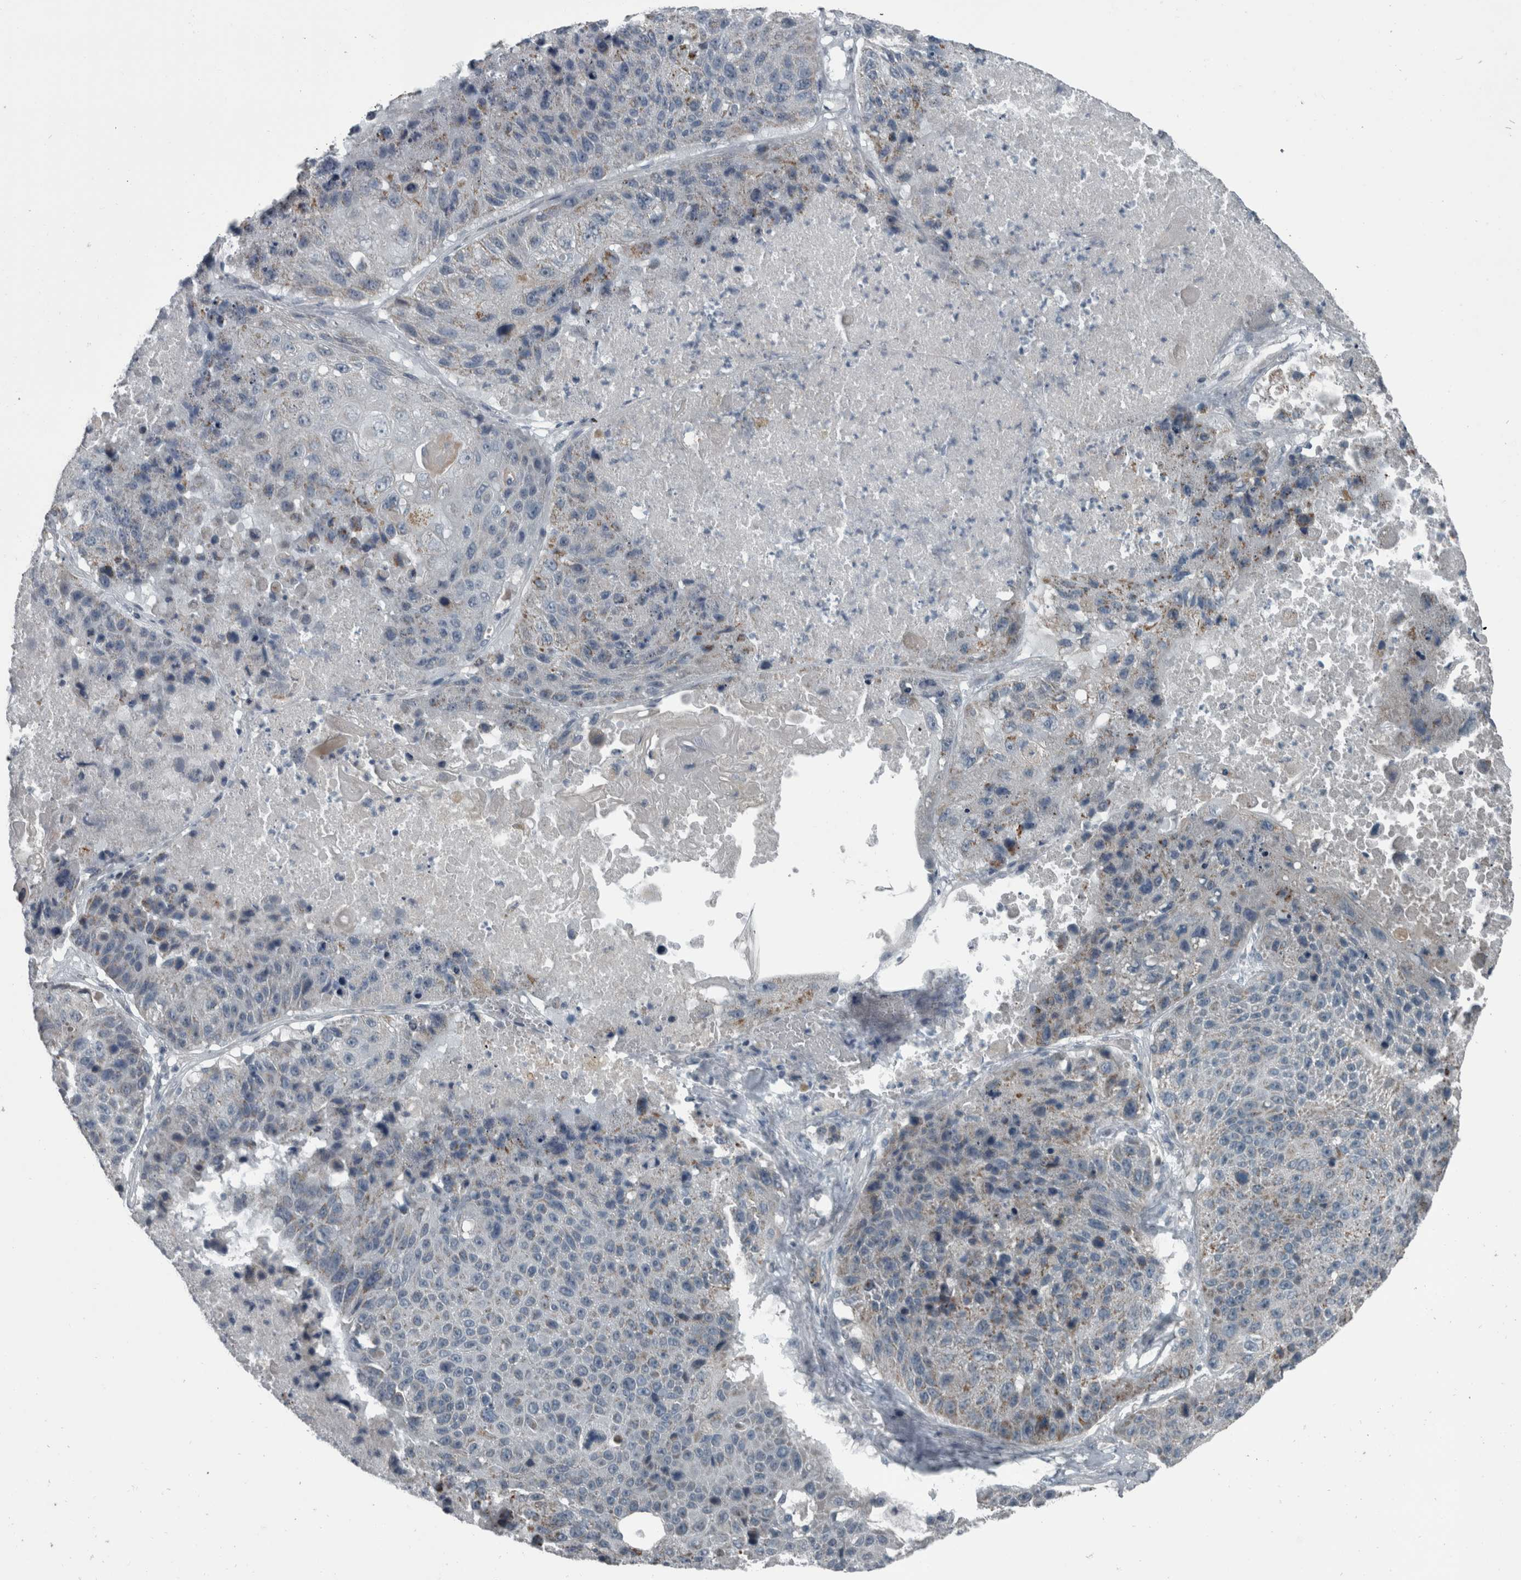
{"staining": {"intensity": "moderate", "quantity": "<25%", "location": "cytoplasmic/membranous"}, "tissue": "lung cancer", "cell_type": "Tumor cells", "image_type": "cancer", "snomed": [{"axis": "morphology", "description": "Squamous cell carcinoma, NOS"}, {"axis": "topography", "description": "Lung"}], "caption": "Immunohistochemical staining of human lung cancer shows low levels of moderate cytoplasmic/membranous expression in approximately <25% of tumor cells. (IHC, brightfield microscopy, high magnification).", "gene": "KRT20", "patient": {"sex": "male", "age": 61}}